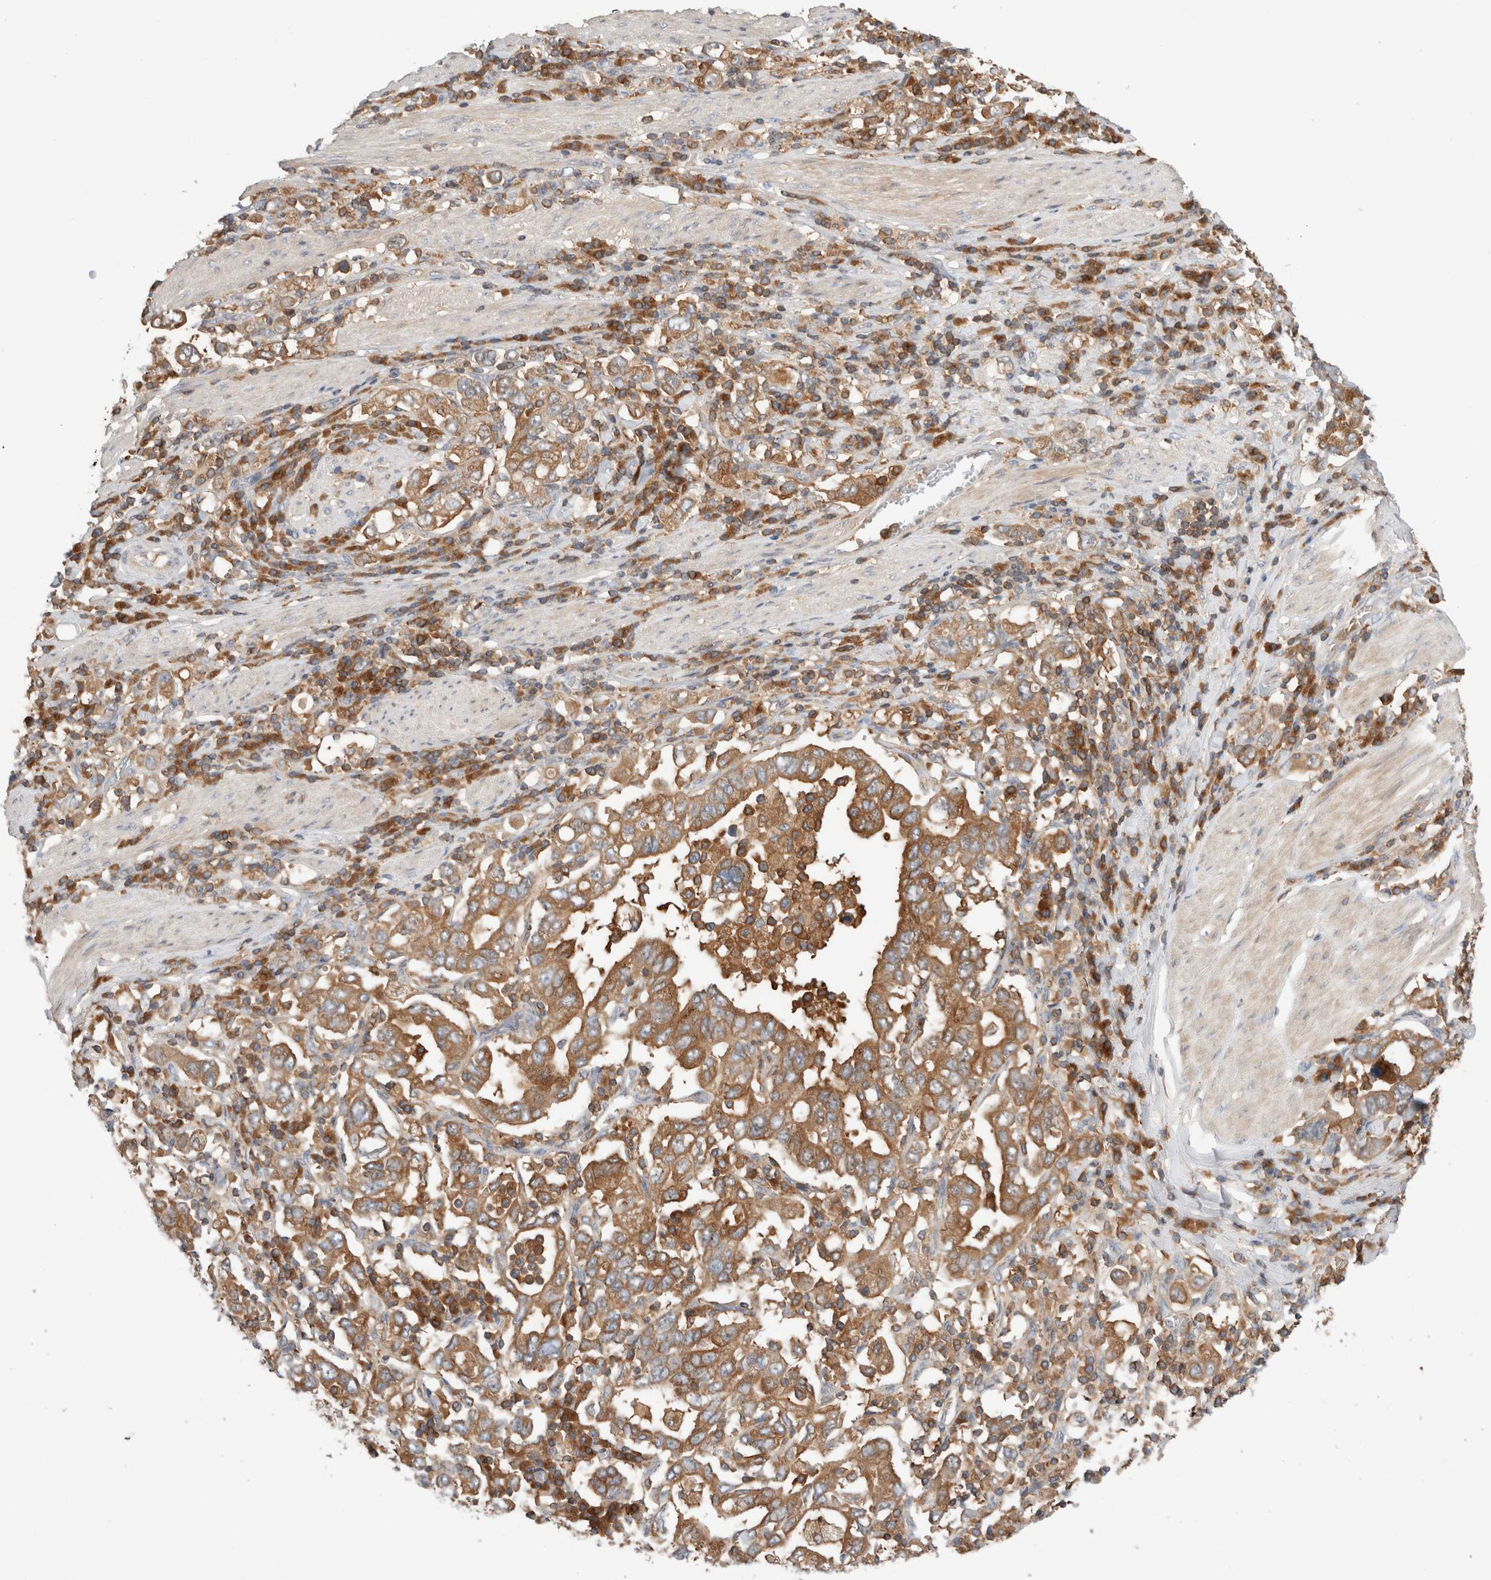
{"staining": {"intensity": "moderate", "quantity": ">75%", "location": "cytoplasmic/membranous"}, "tissue": "stomach cancer", "cell_type": "Tumor cells", "image_type": "cancer", "snomed": [{"axis": "morphology", "description": "Adenocarcinoma, NOS"}, {"axis": "topography", "description": "Stomach, upper"}], "caption": "IHC of human stomach cancer demonstrates medium levels of moderate cytoplasmic/membranous staining in approximately >75% of tumor cells.", "gene": "KLHL14", "patient": {"sex": "male", "age": 62}}